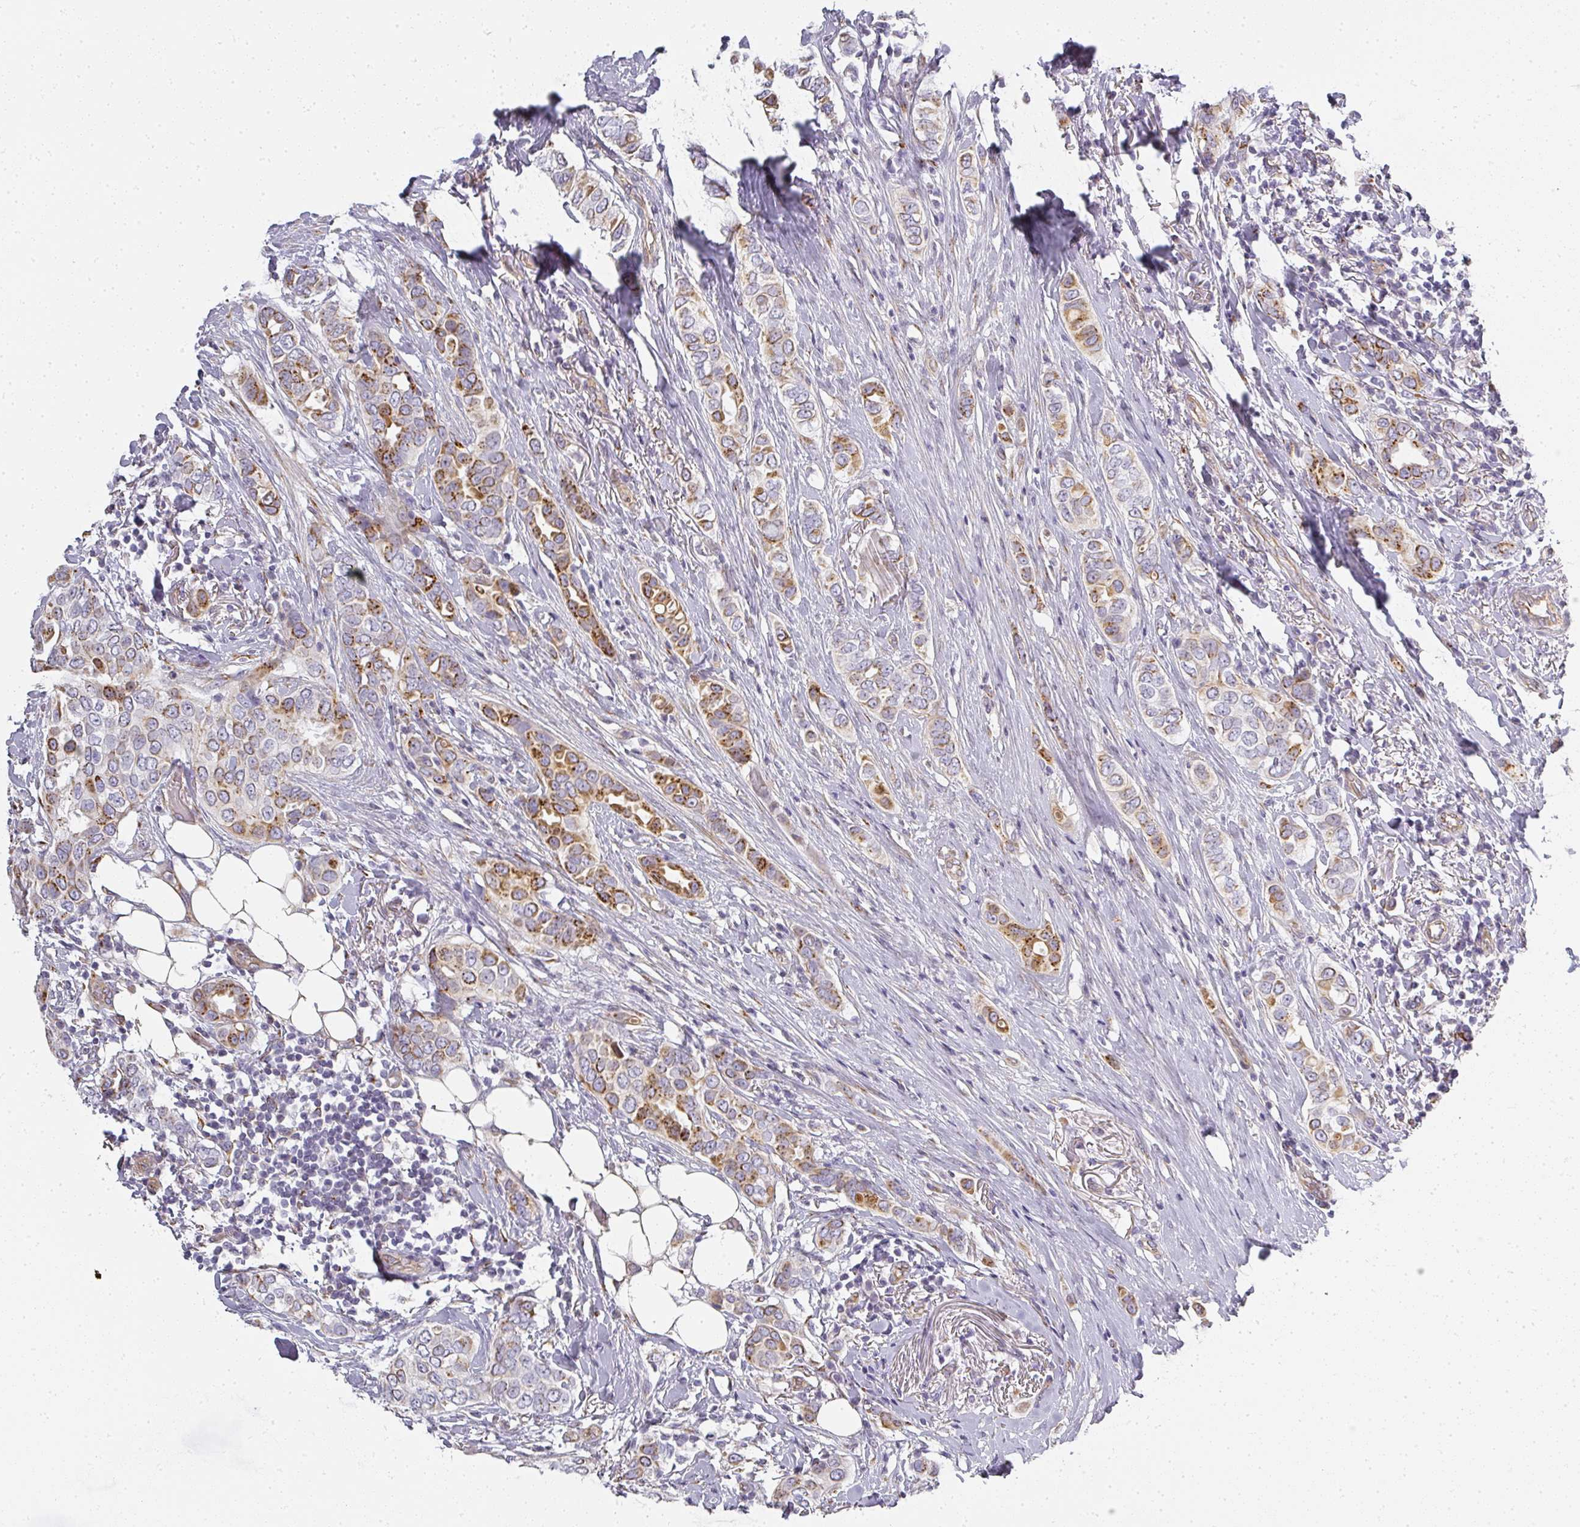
{"staining": {"intensity": "moderate", "quantity": "25%-75%", "location": "cytoplasmic/membranous"}, "tissue": "breast cancer", "cell_type": "Tumor cells", "image_type": "cancer", "snomed": [{"axis": "morphology", "description": "Lobular carcinoma"}, {"axis": "topography", "description": "Breast"}], "caption": "There is medium levels of moderate cytoplasmic/membranous positivity in tumor cells of lobular carcinoma (breast), as demonstrated by immunohistochemical staining (brown color).", "gene": "ATP8B2", "patient": {"sex": "female", "age": 51}}